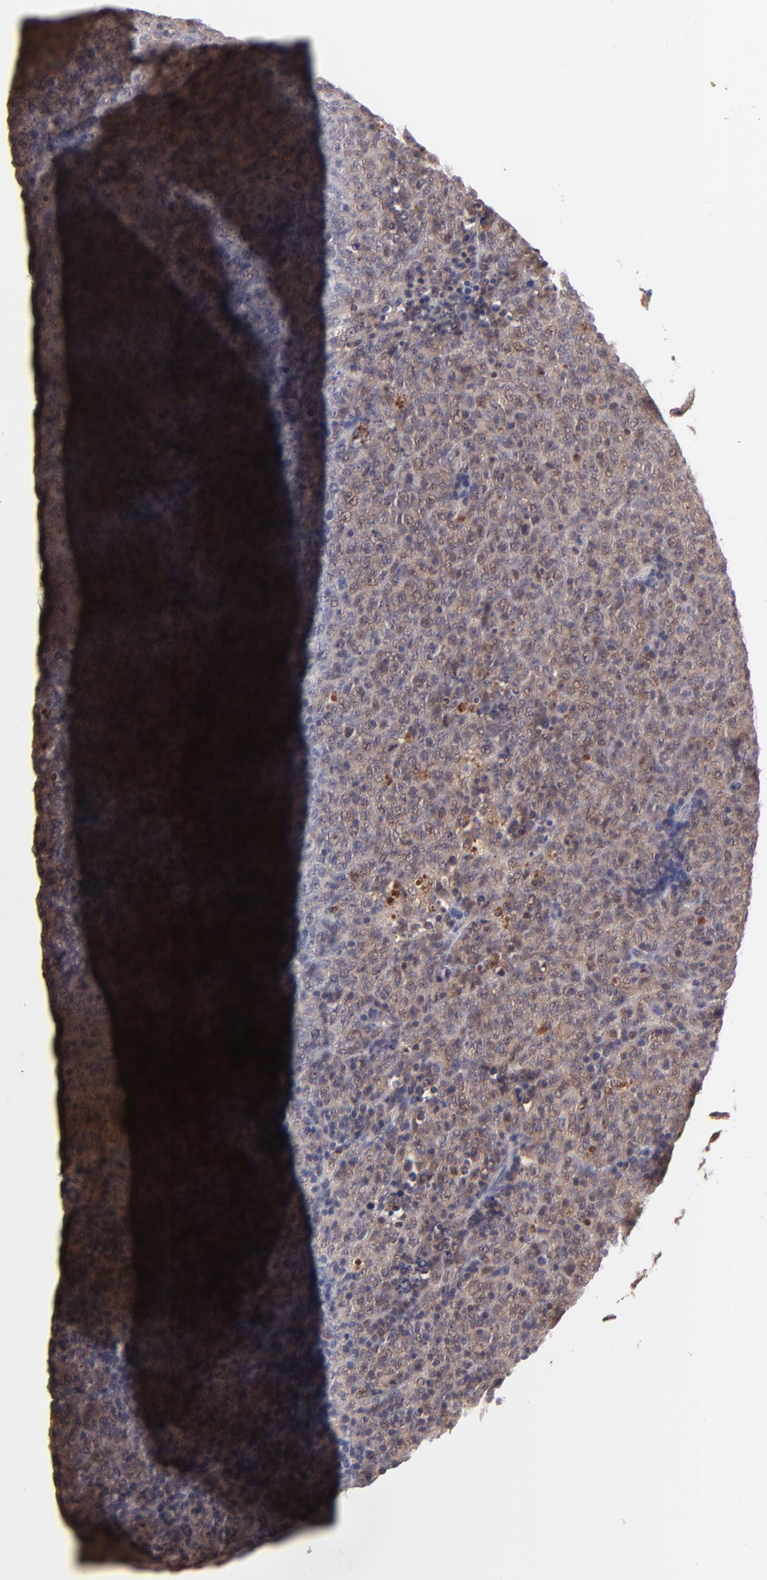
{"staining": {"intensity": "moderate", "quantity": ">75%", "location": "cytoplasmic/membranous,nuclear"}, "tissue": "lymphoma", "cell_type": "Tumor cells", "image_type": "cancer", "snomed": [{"axis": "morphology", "description": "Malignant lymphoma, non-Hodgkin's type, High grade"}, {"axis": "topography", "description": "Tonsil"}], "caption": "Human malignant lymphoma, non-Hodgkin's type (high-grade) stained with a protein marker reveals moderate staining in tumor cells.", "gene": "PSMA6", "patient": {"sex": "female", "age": 36}}